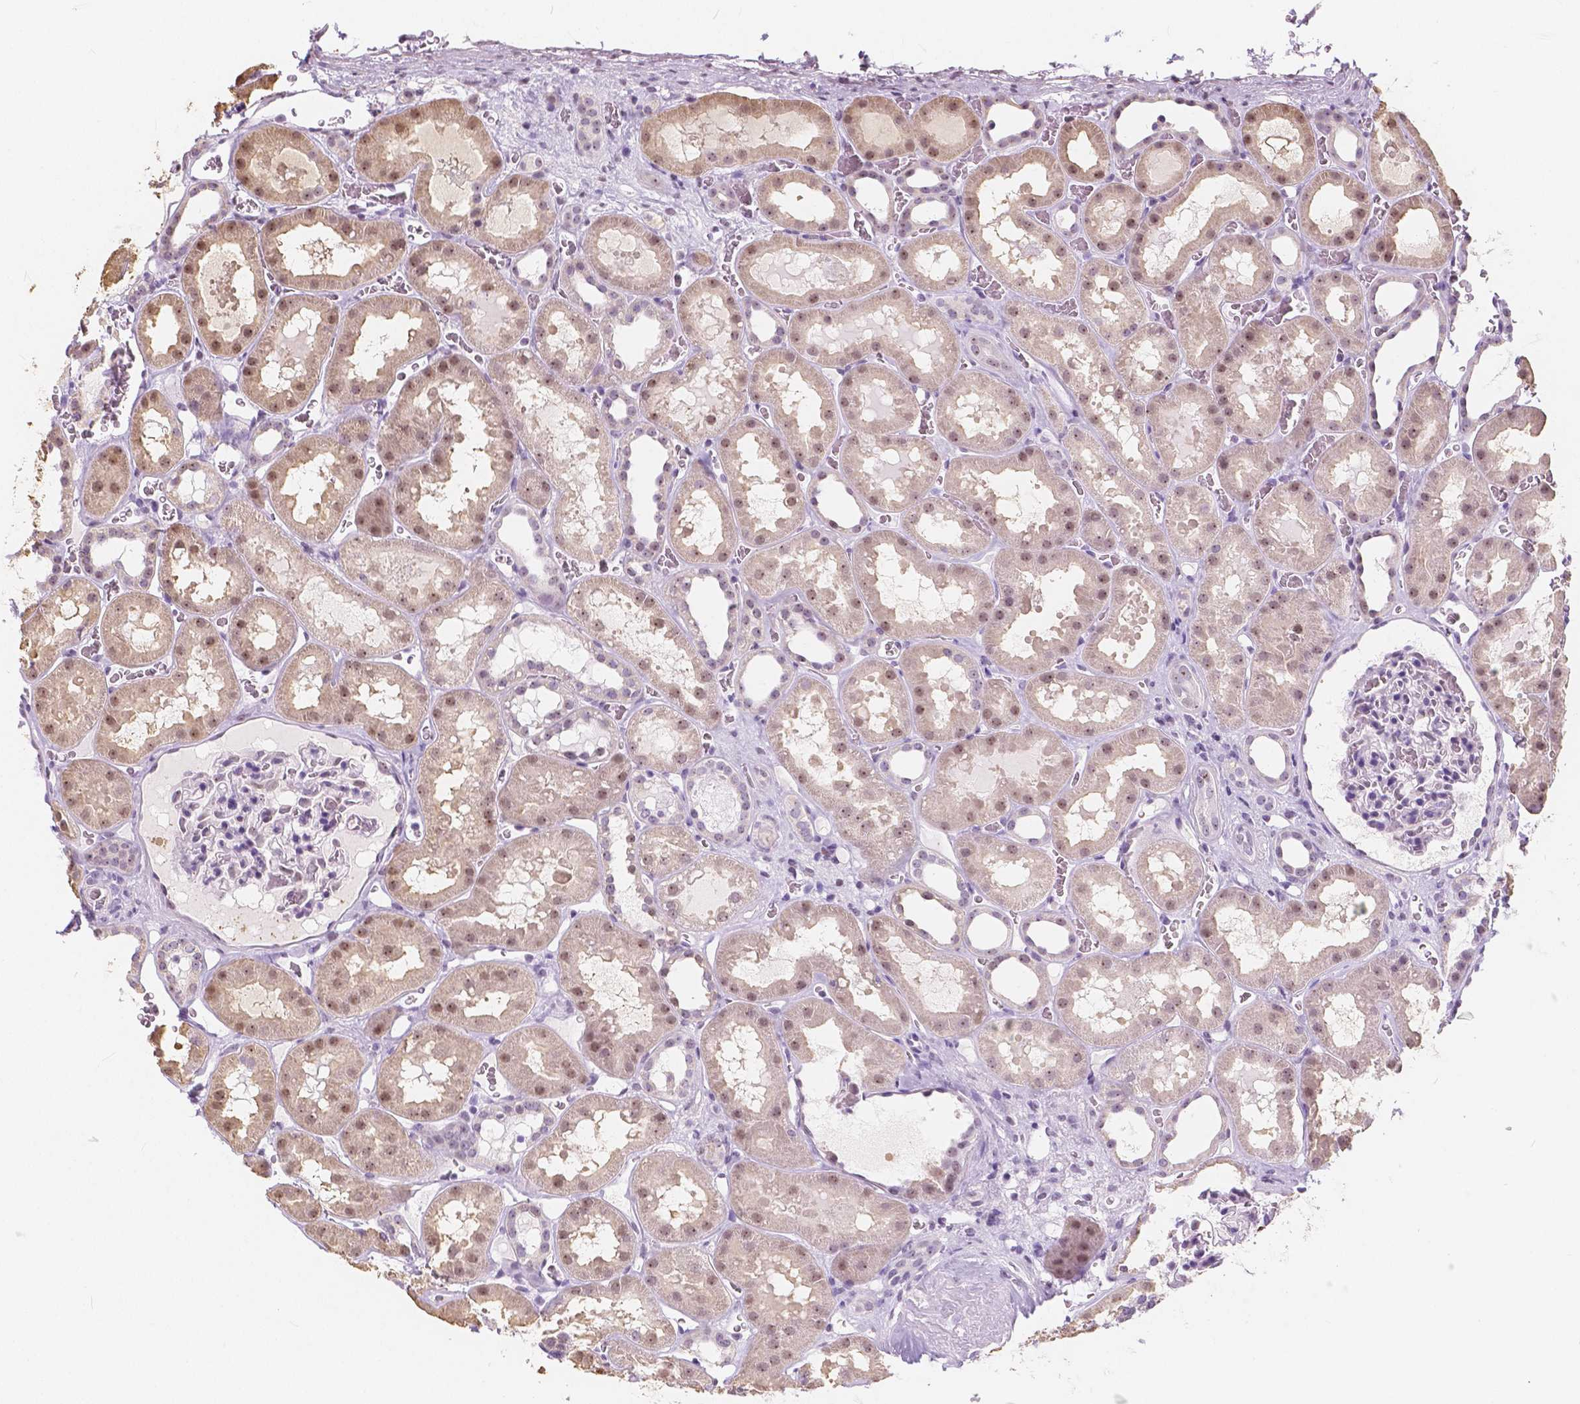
{"staining": {"intensity": "negative", "quantity": "none", "location": "none"}, "tissue": "kidney", "cell_type": "Cells in glomeruli", "image_type": "normal", "snomed": [{"axis": "morphology", "description": "Normal tissue, NOS"}, {"axis": "topography", "description": "Kidney"}], "caption": "The IHC image has no significant expression in cells in glomeruli of kidney. Nuclei are stained in blue.", "gene": "NOLC1", "patient": {"sex": "female", "age": 41}}